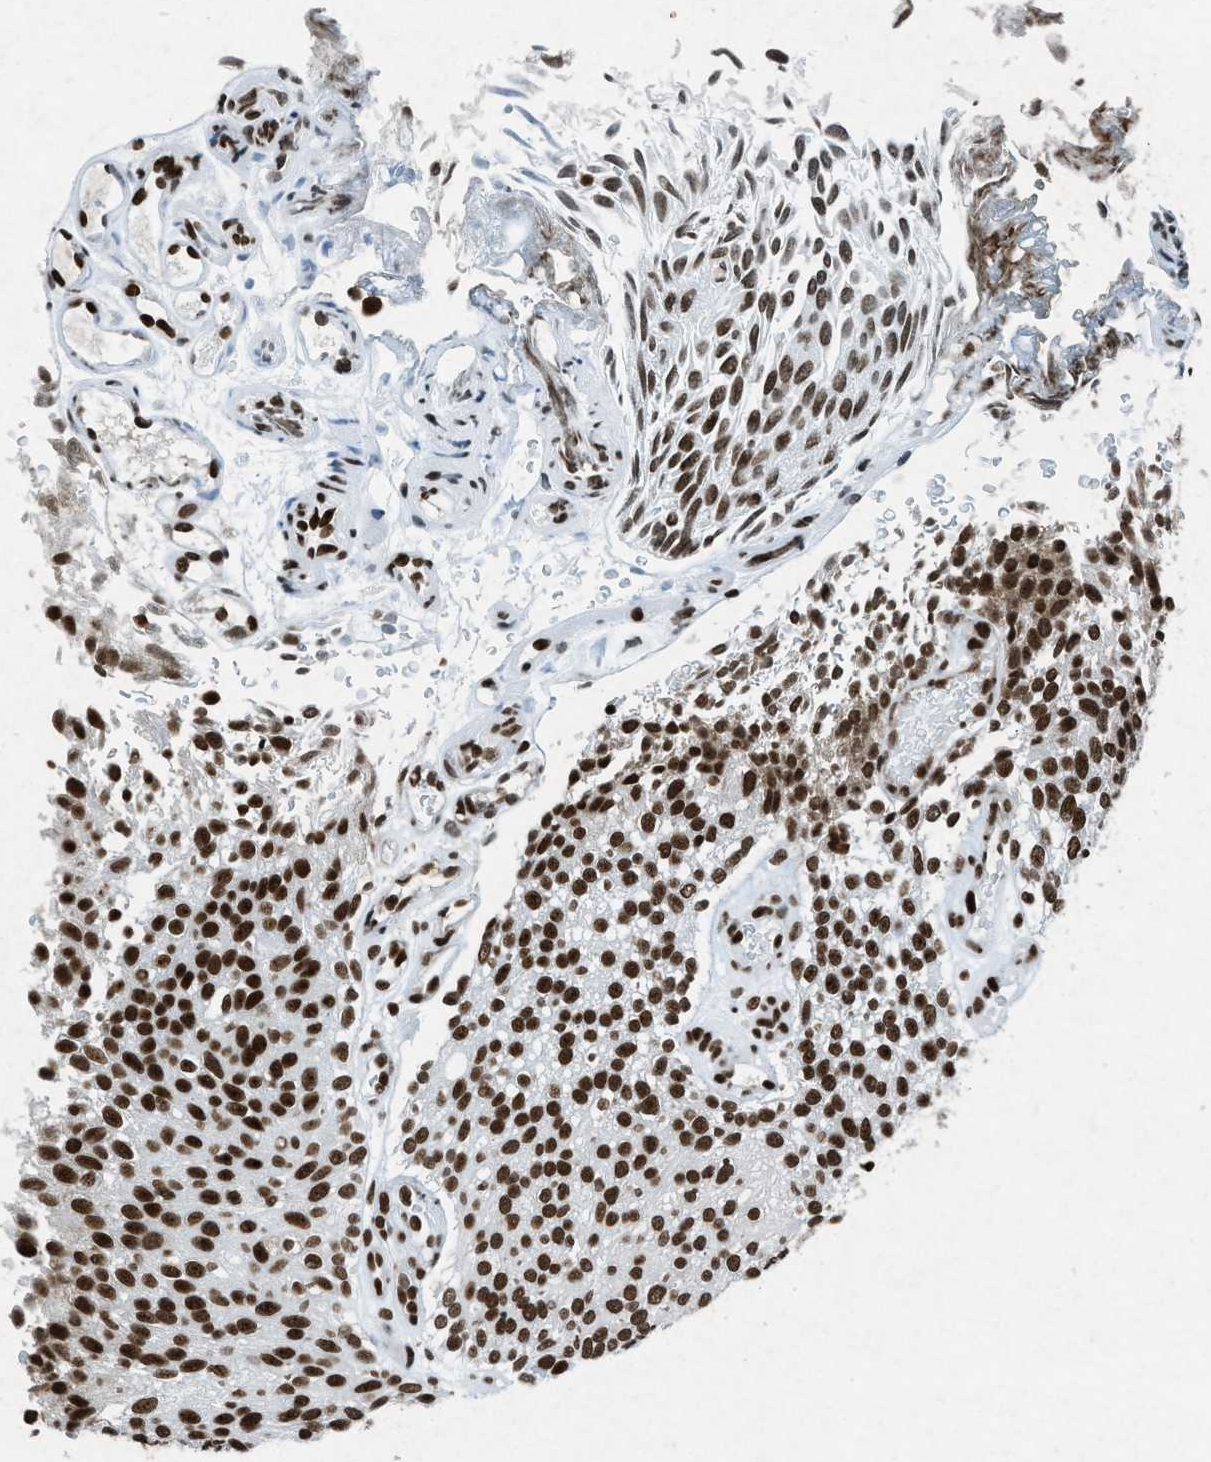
{"staining": {"intensity": "strong", "quantity": ">75%", "location": "nuclear"}, "tissue": "urothelial cancer", "cell_type": "Tumor cells", "image_type": "cancer", "snomed": [{"axis": "morphology", "description": "Urothelial carcinoma, Low grade"}, {"axis": "topography", "description": "Urinary bladder"}], "caption": "Protein staining demonstrates strong nuclear staining in approximately >75% of tumor cells in urothelial carcinoma (low-grade). (brown staining indicates protein expression, while blue staining denotes nuclei).", "gene": "NXF1", "patient": {"sex": "male", "age": 78}}